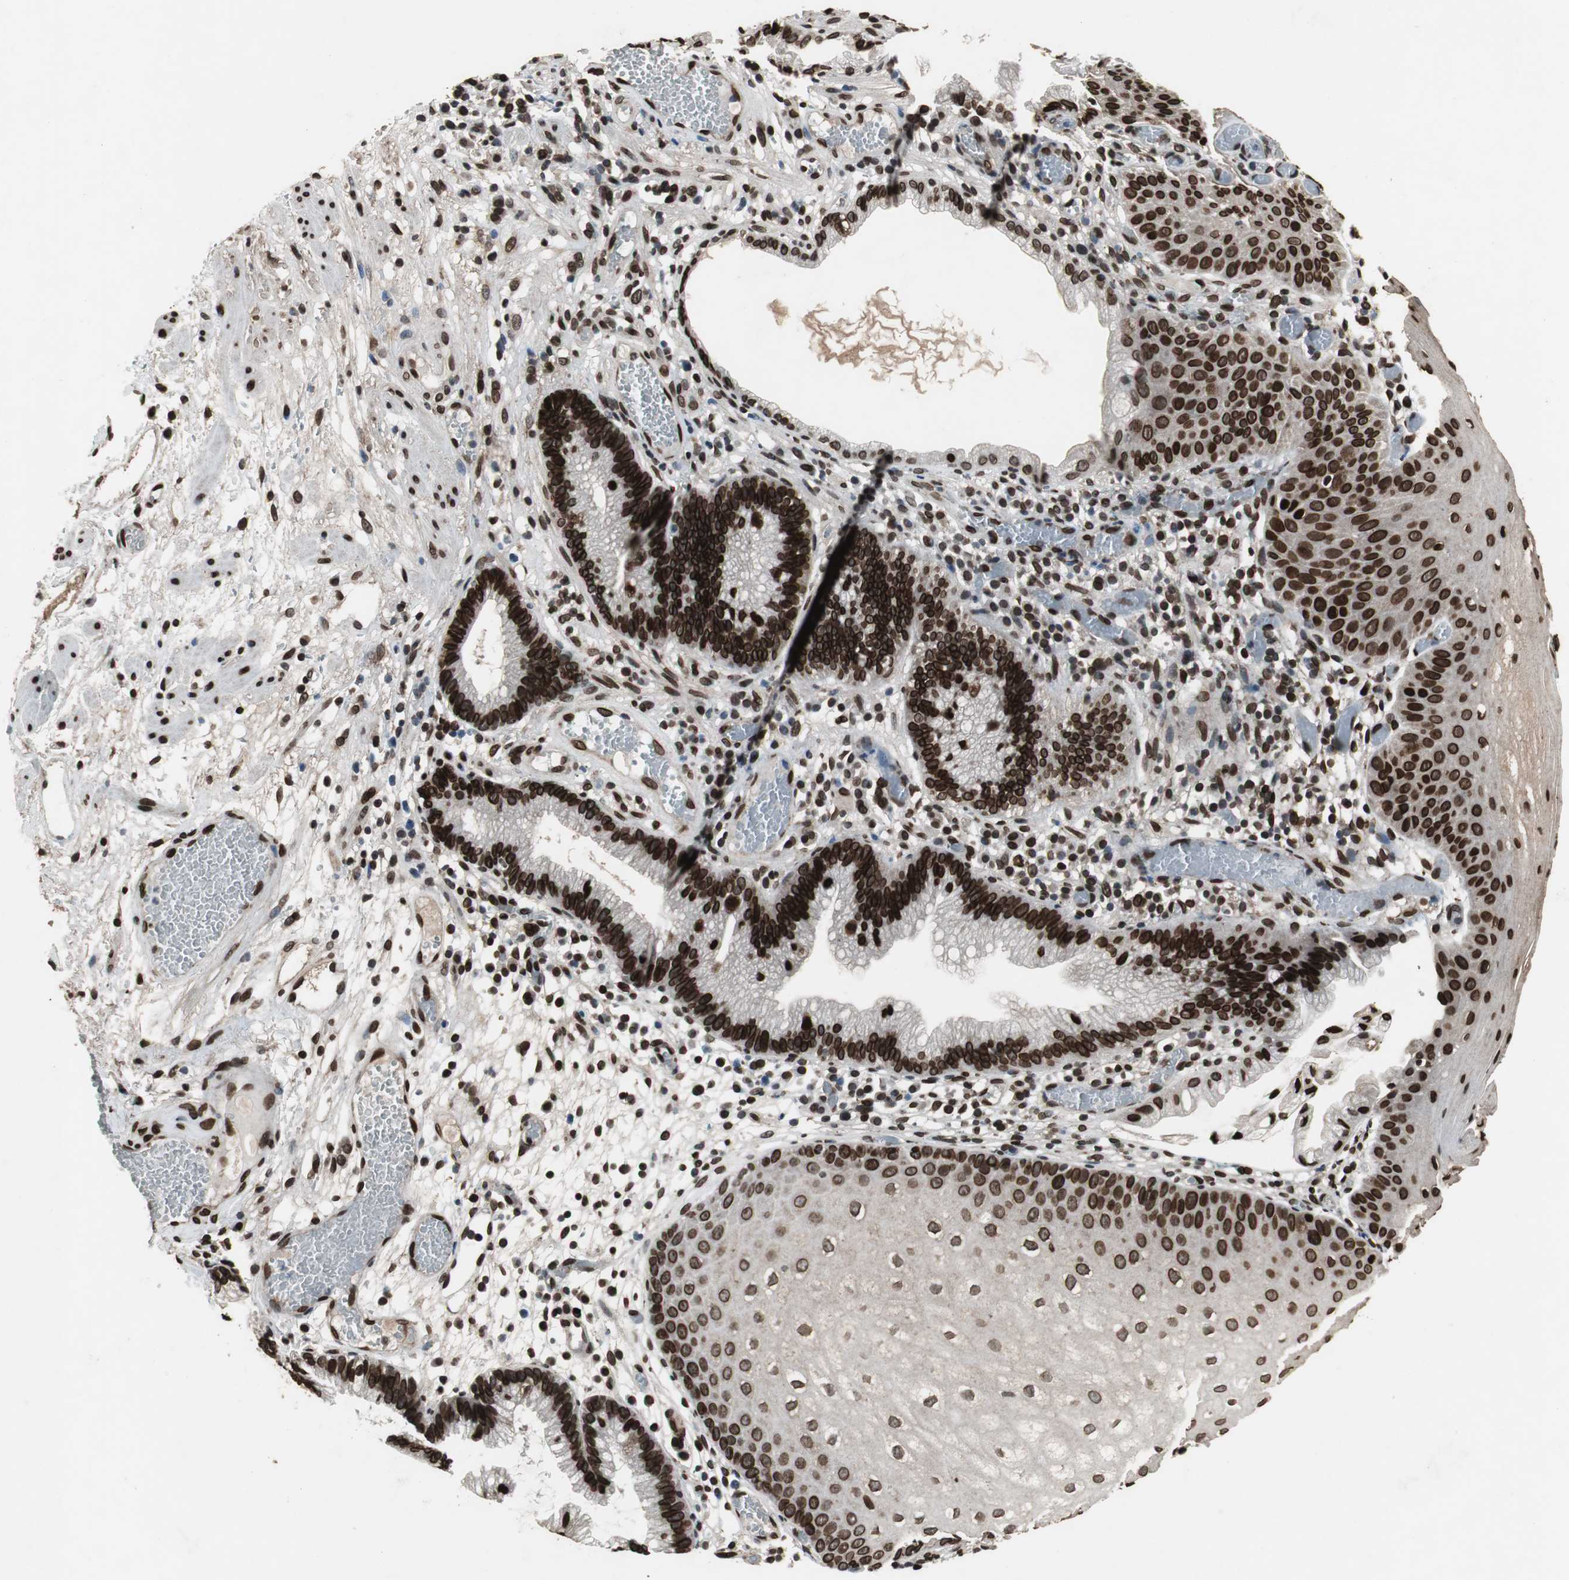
{"staining": {"intensity": "strong", "quantity": ">75%", "location": "cytoplasmic/membranous,nuclear"}, "tissue": "skin", "cell_type": "Epidermal cells", "image_type": "normal", "snomed": [{"axis": "morphology", "description": "Normal tissue, NOS"}, {"axis": "morphology", "description": "Hemorrhoids"}, {"axis": "morphology", "description": "Inflammation, NOS"}, {"axis": "topography", "description": "Anal"}], "caption": "Epidermal cells show high levels of strong cytoplasmic/membranous,nuclear staining in approximately >75% of cells in benign human skin.", "gene": "LMNA", "patient": {"sex": "male", "age": 60}}